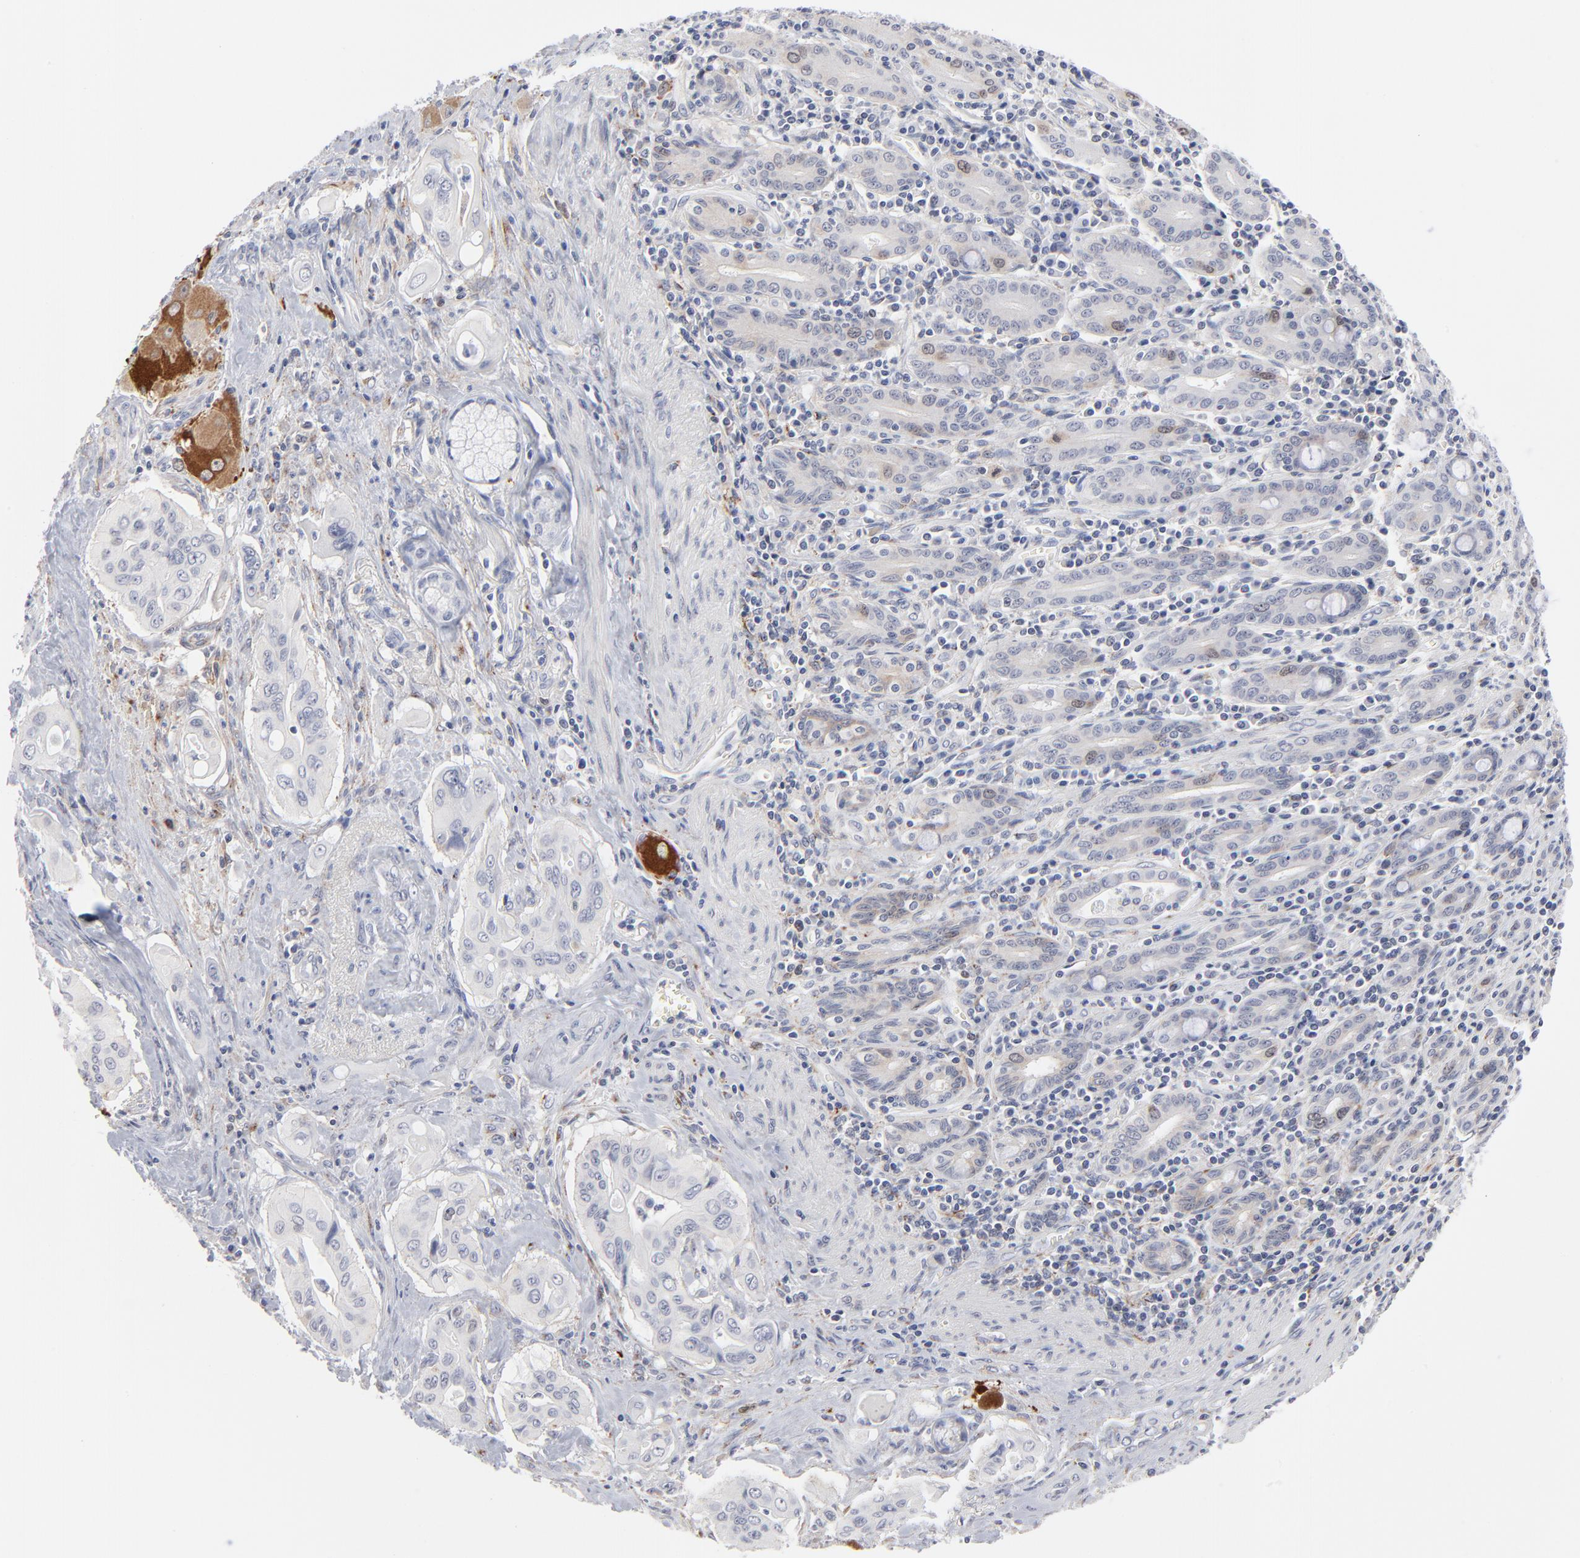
{"staining": {"intensity": "negative", "quantity": "none", "location": "none"}, "tissue": "pancreatic cancer", "cell_type": "Tumor cells", "image_type": "cancer", "snomed": [{"axis": "morphology", "description": "Adenocarcinoma, NOS"}, {"axis": "topography", "description": "Pancreas"}], "caption": "Immunohistochemistry histopathology image of neoplastic tissue: pancreatic cancer (adenocarcinoma) stained with DAB shows no significant protein positivity in tumor cells.", "gene": "AURKA", "patient": {"sex": "male", "age": 77}}